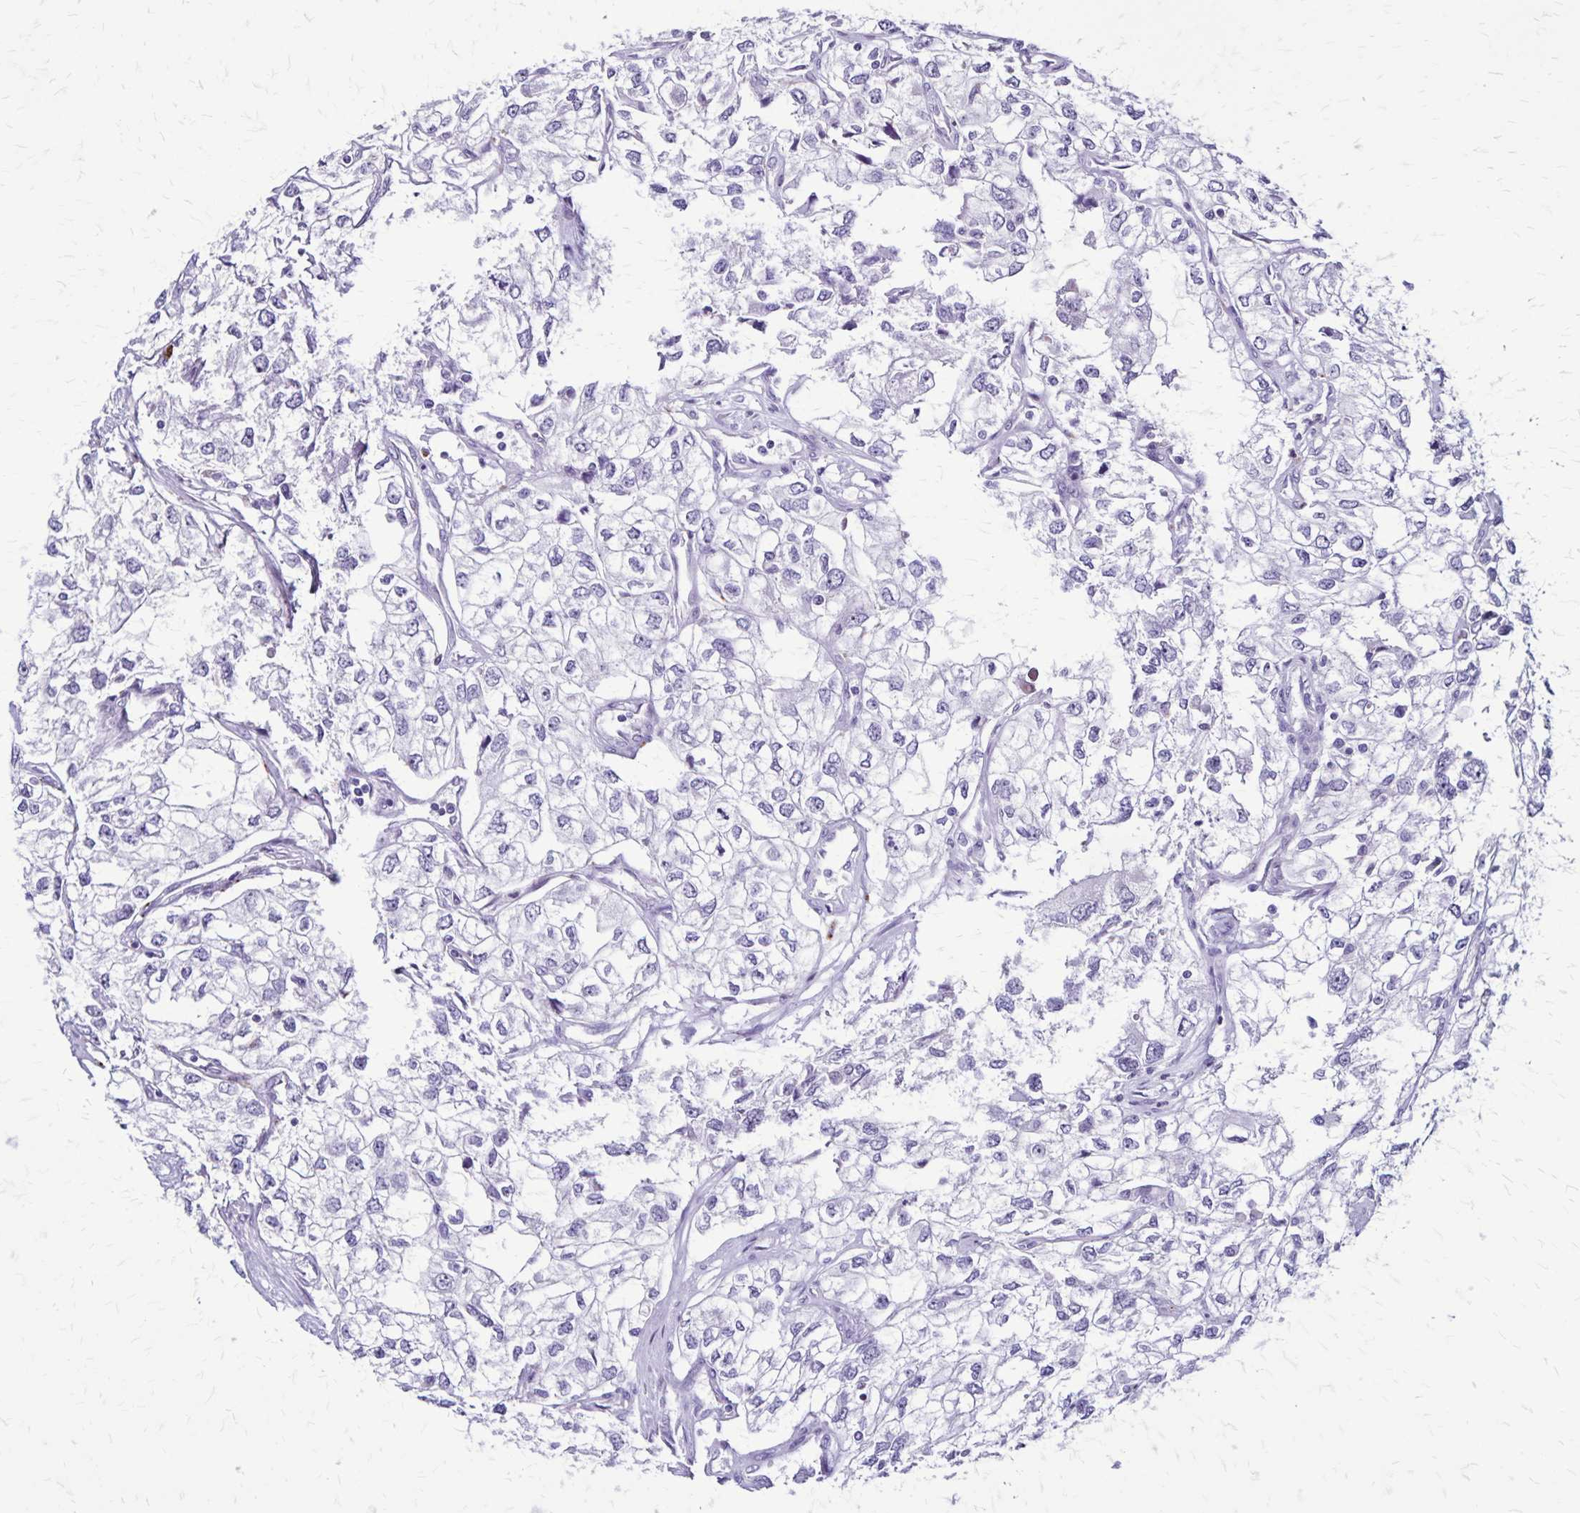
{"staining": {"intensity": "negative", "quantity": "none", "location": "none"}, "tissue": "renal cancer", "cell_type": "Tumor cells", "image_type": "cancer", "snomed": [{"axis": "morphology", "description": "Adenocarcinoma, NOS"}, {"axis": "topography", "description": "Kidney"}], "caption": "The histopathology image shows no staining of tumor cells in renal cancer.", "gene": "OR51B5", "patient": {"sex": "female", "age": 59}}